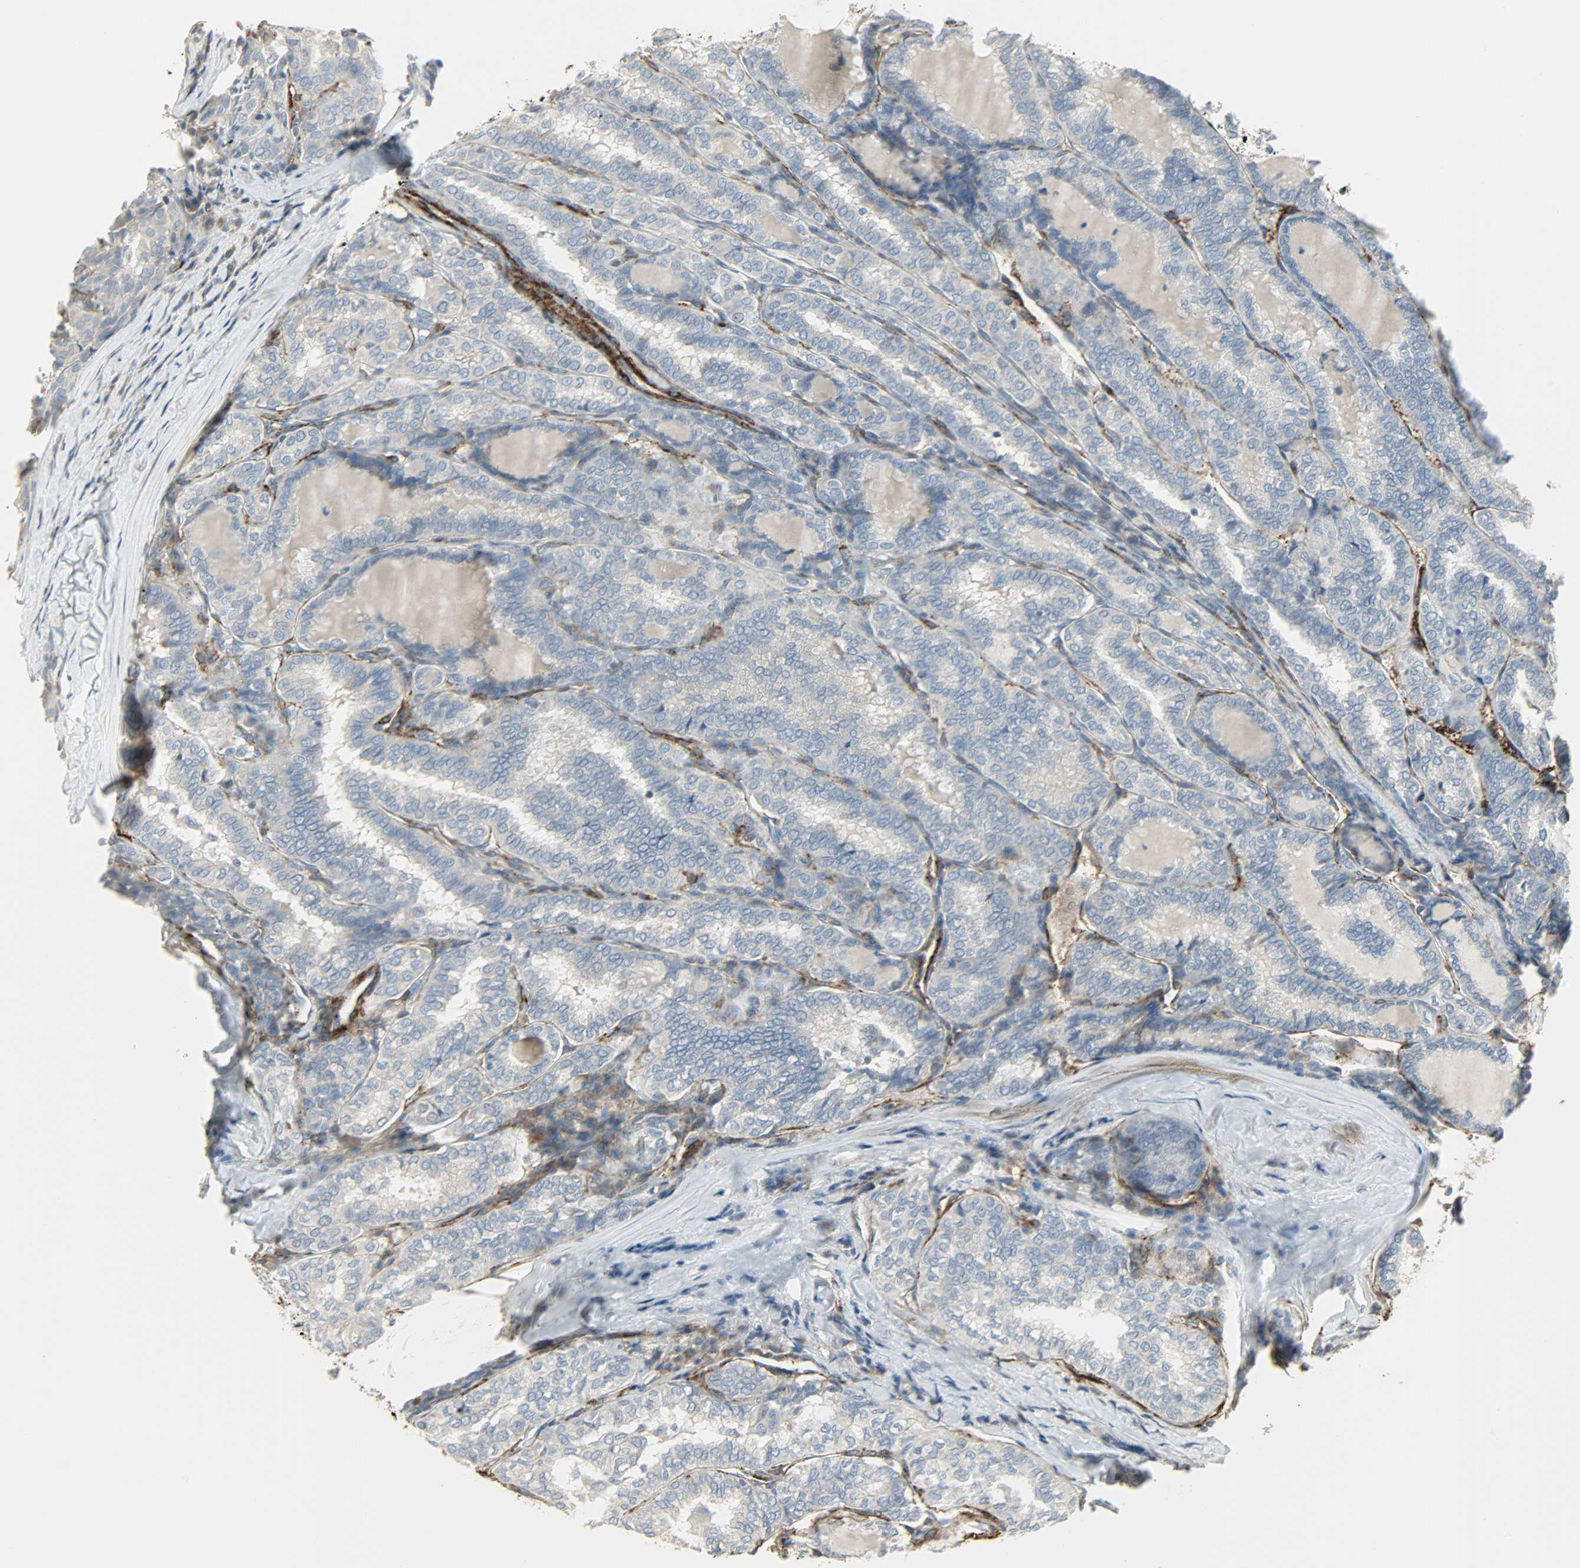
{"staining": {"intensity": "negative", "quantity": "none", "location": "none"}, "tissue": "thyroid cancer", "cell_type": "Tumor cells", "image_type": "cancer", "snomed": [{"axis": "morphology", "description": "Papillary adenocarcinoma, NOS"}, {"axis": "topography", "description": "Thyroid gland"}], "caption": "Histopathology image shows no protein positivity in tumor cells of thyroid cancer (papillary adenocarcinoma) tissue.", "gene": "ENPEP", "patient": {"sex": "female", "age": 30}}